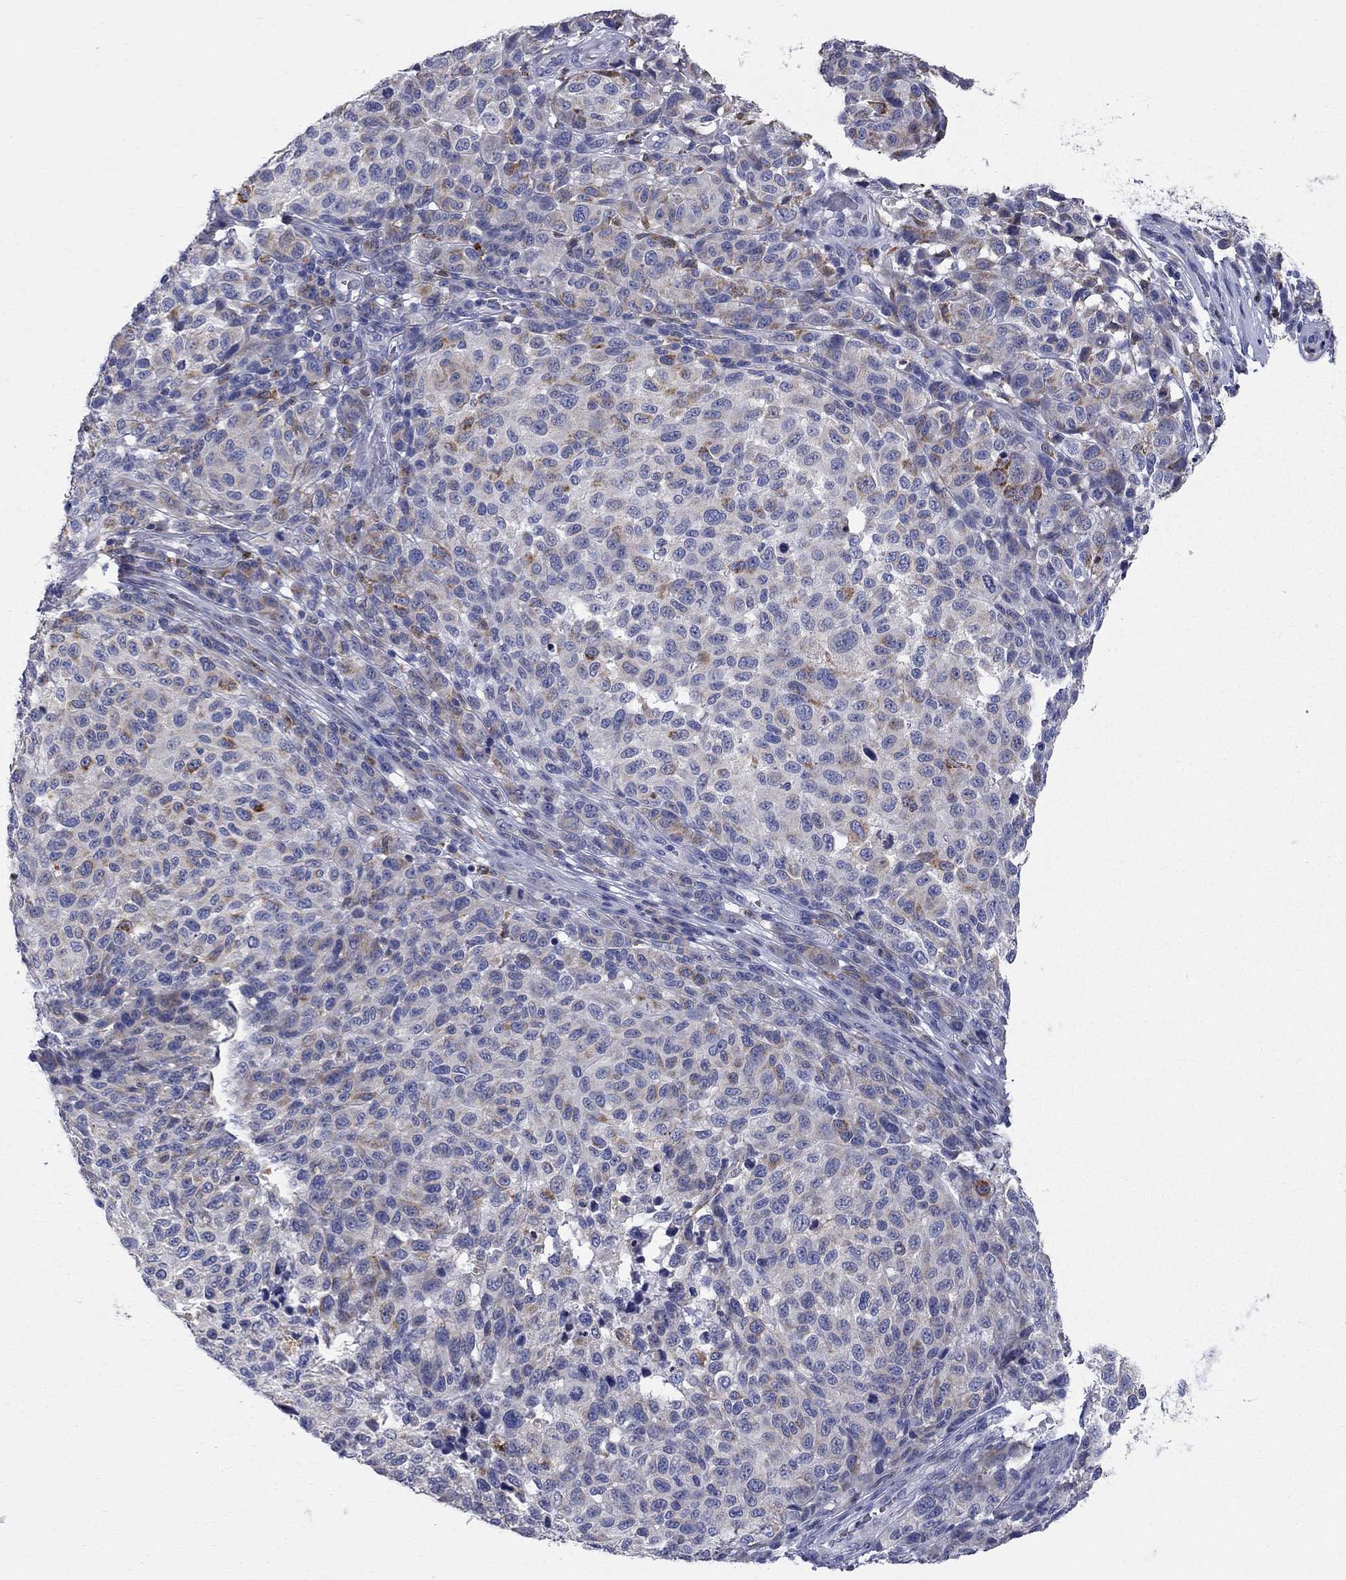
{"staining": {"intensity": "moderate", "quantity": "<25%", "location": "cytoplasmic/membranous"}, "tissue": "melanoma", "cell_type": "Tumor cells", "image_type": "cancer", "snomed": [{"axis": "morphology", "description": "Malignant melanoma, NOS"}, {"axis": "topography", "description": "Skin"}], "caption": "Brown immunohistochemical staining in melanoma displays moderate cytoplasmic/membranous staining in approximately <25% of tumor cells.", "gene": "ACSL1", "patient": {"sex": "male", "age": 59}}